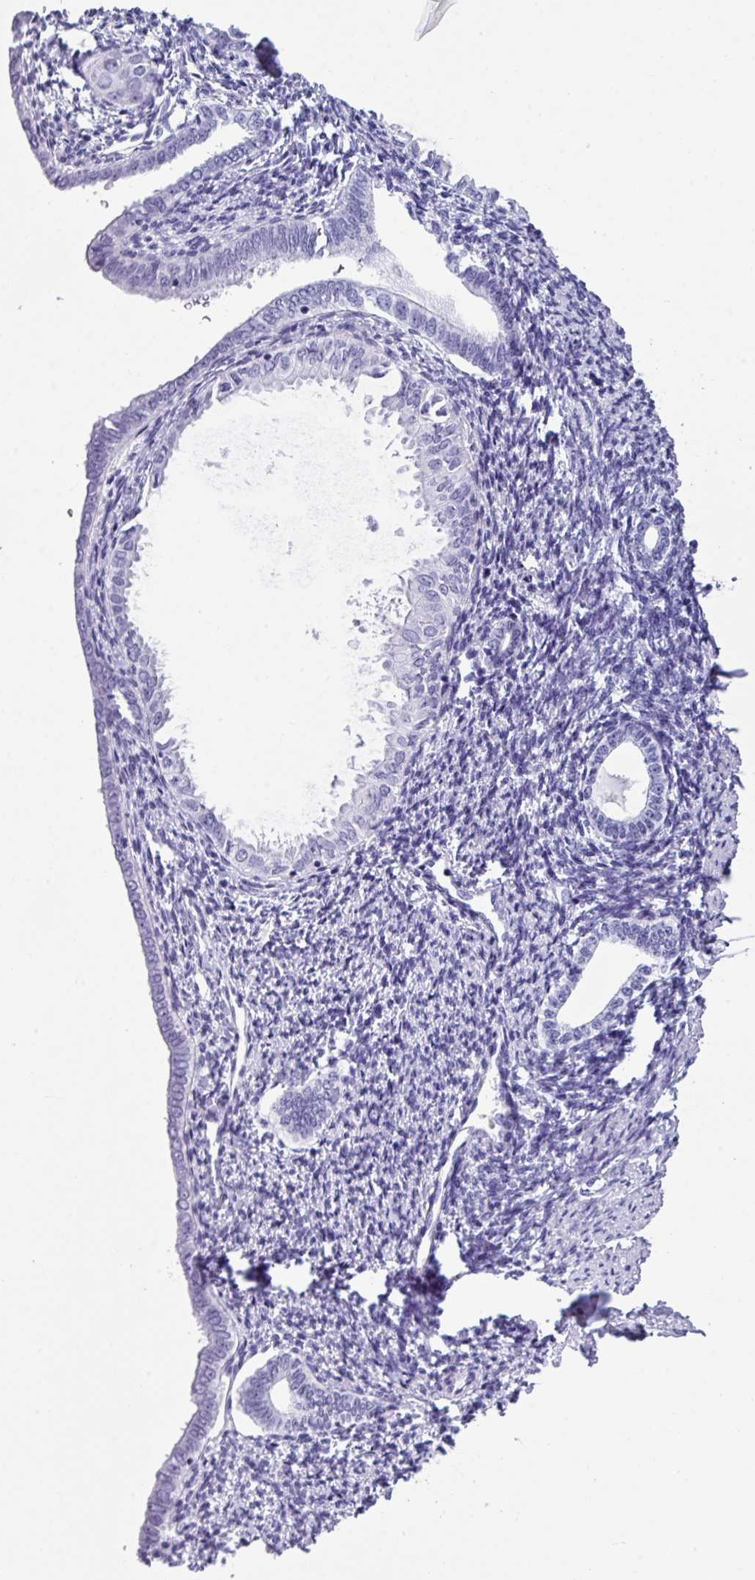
{"staining": {"intensity": "negative", "quantity": "none", "location": "none"}, "tissue": "endometrium", "cell_type": "Cells in endometrial stroma", "image_type": "normal", "snomed": [{"axis": "morphology", "description": "Normal tissue, NOS"}, {"axis": "topography", "description": "Endometrium"}], "caption": "High power microscopy image of an immunohistochemistry (IHC) micrograph of benign endometrium, revealing no significant expression in cells in endometrial stroma.", "gene": "ZNF568", "patient": {"sex": "female", "age": 63}}